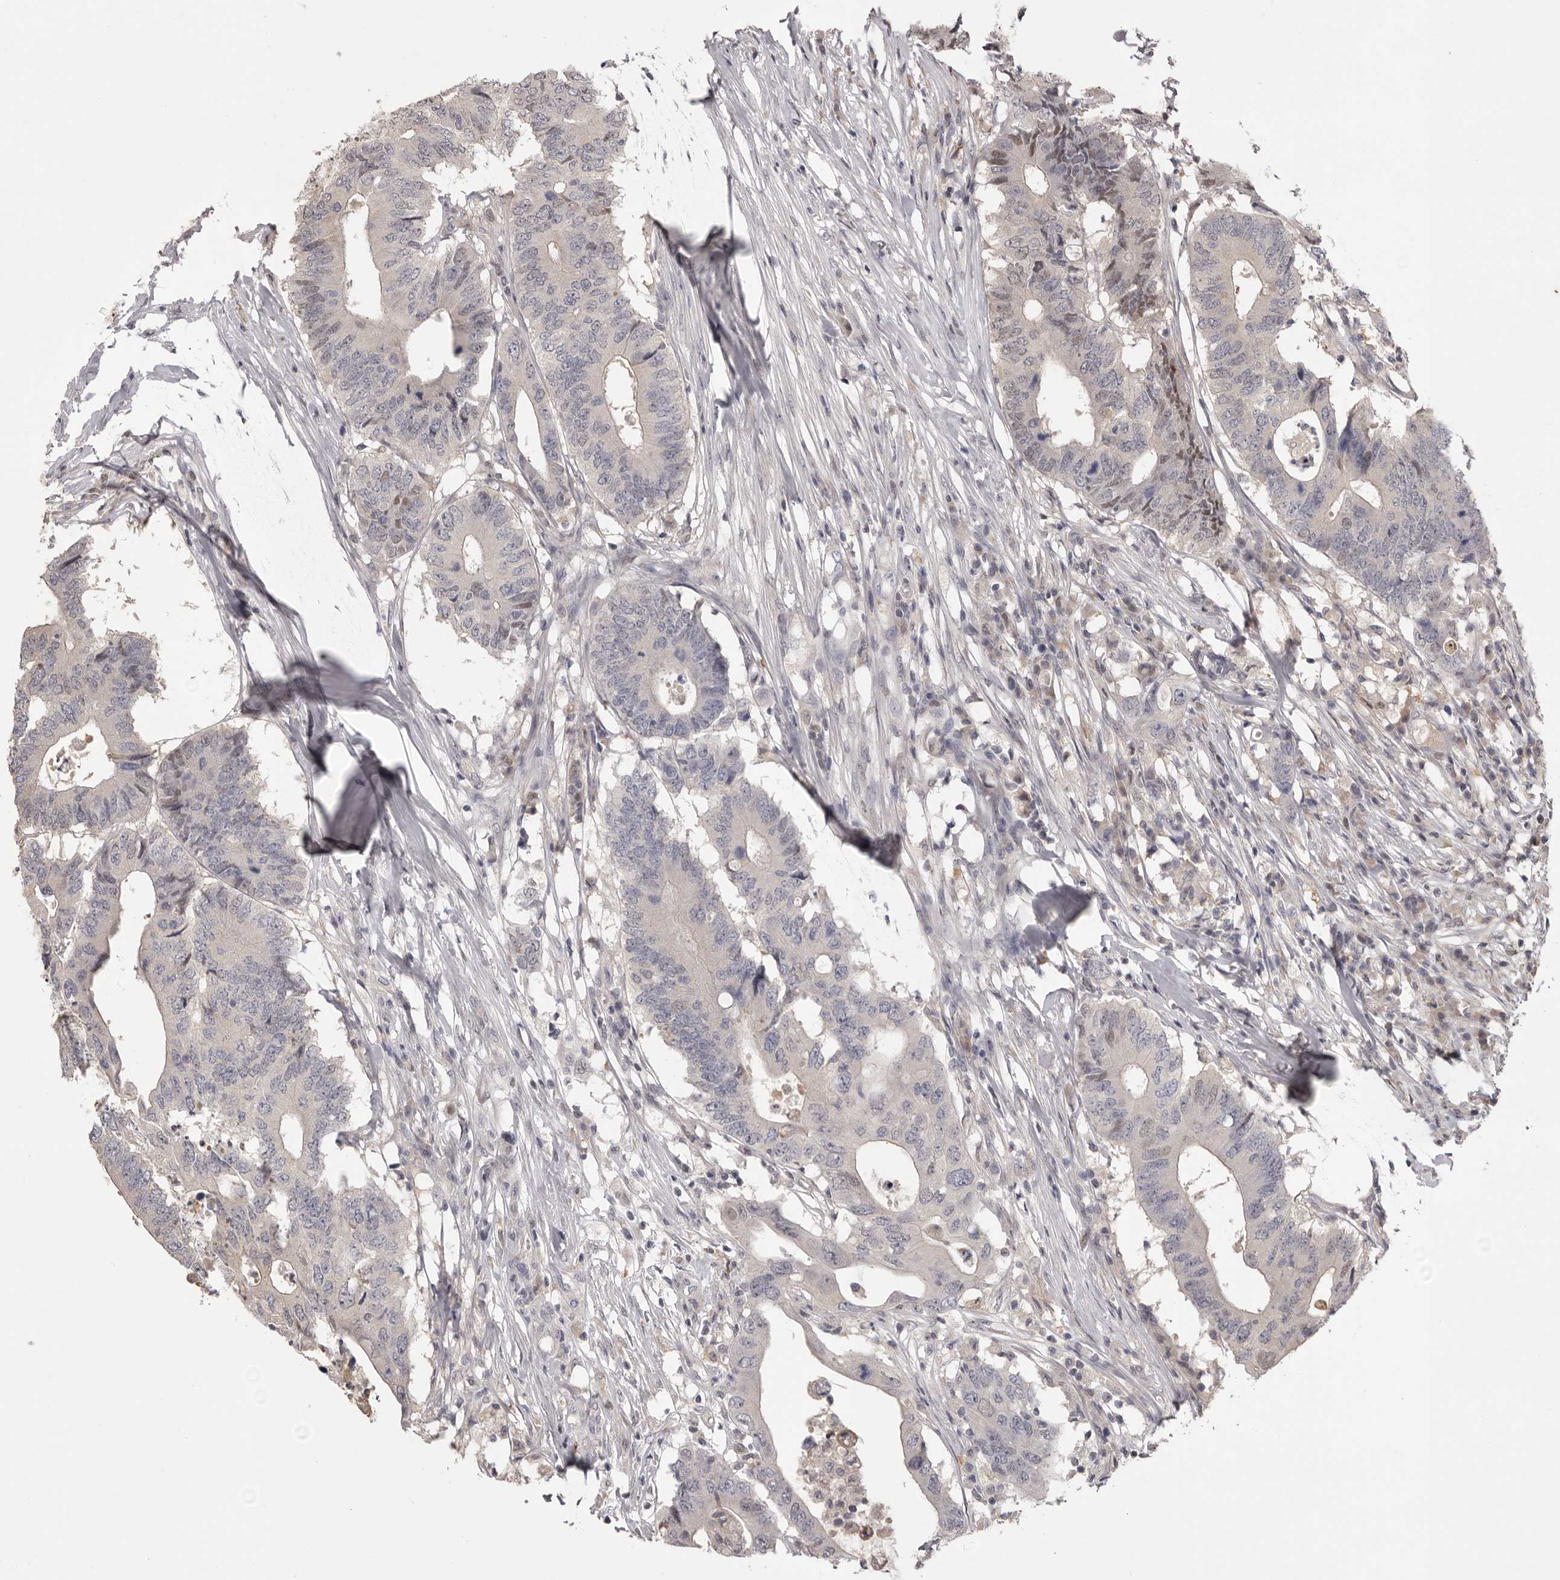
{"staining": {"intensity": "moderate", "quantity": "<25%", "location": "nuclear"}, "tissue": "colorectal cancer", "cell_type": "Tumor cells", "image_type": "cancer", "snomed": [{"axis": "morphology", "description": "Adenocarcinoma, NOS"}, {"axis": "topography", "description": "Colon"}], "caption": "Immunohistochemical staining of colorectal cancer (adenocarcinoma) demonstrates moderate nuclear protein expression in about <25% of tumor cells.", "gene": "MDH1", "patient": {"sex": "male", "age": 71}}